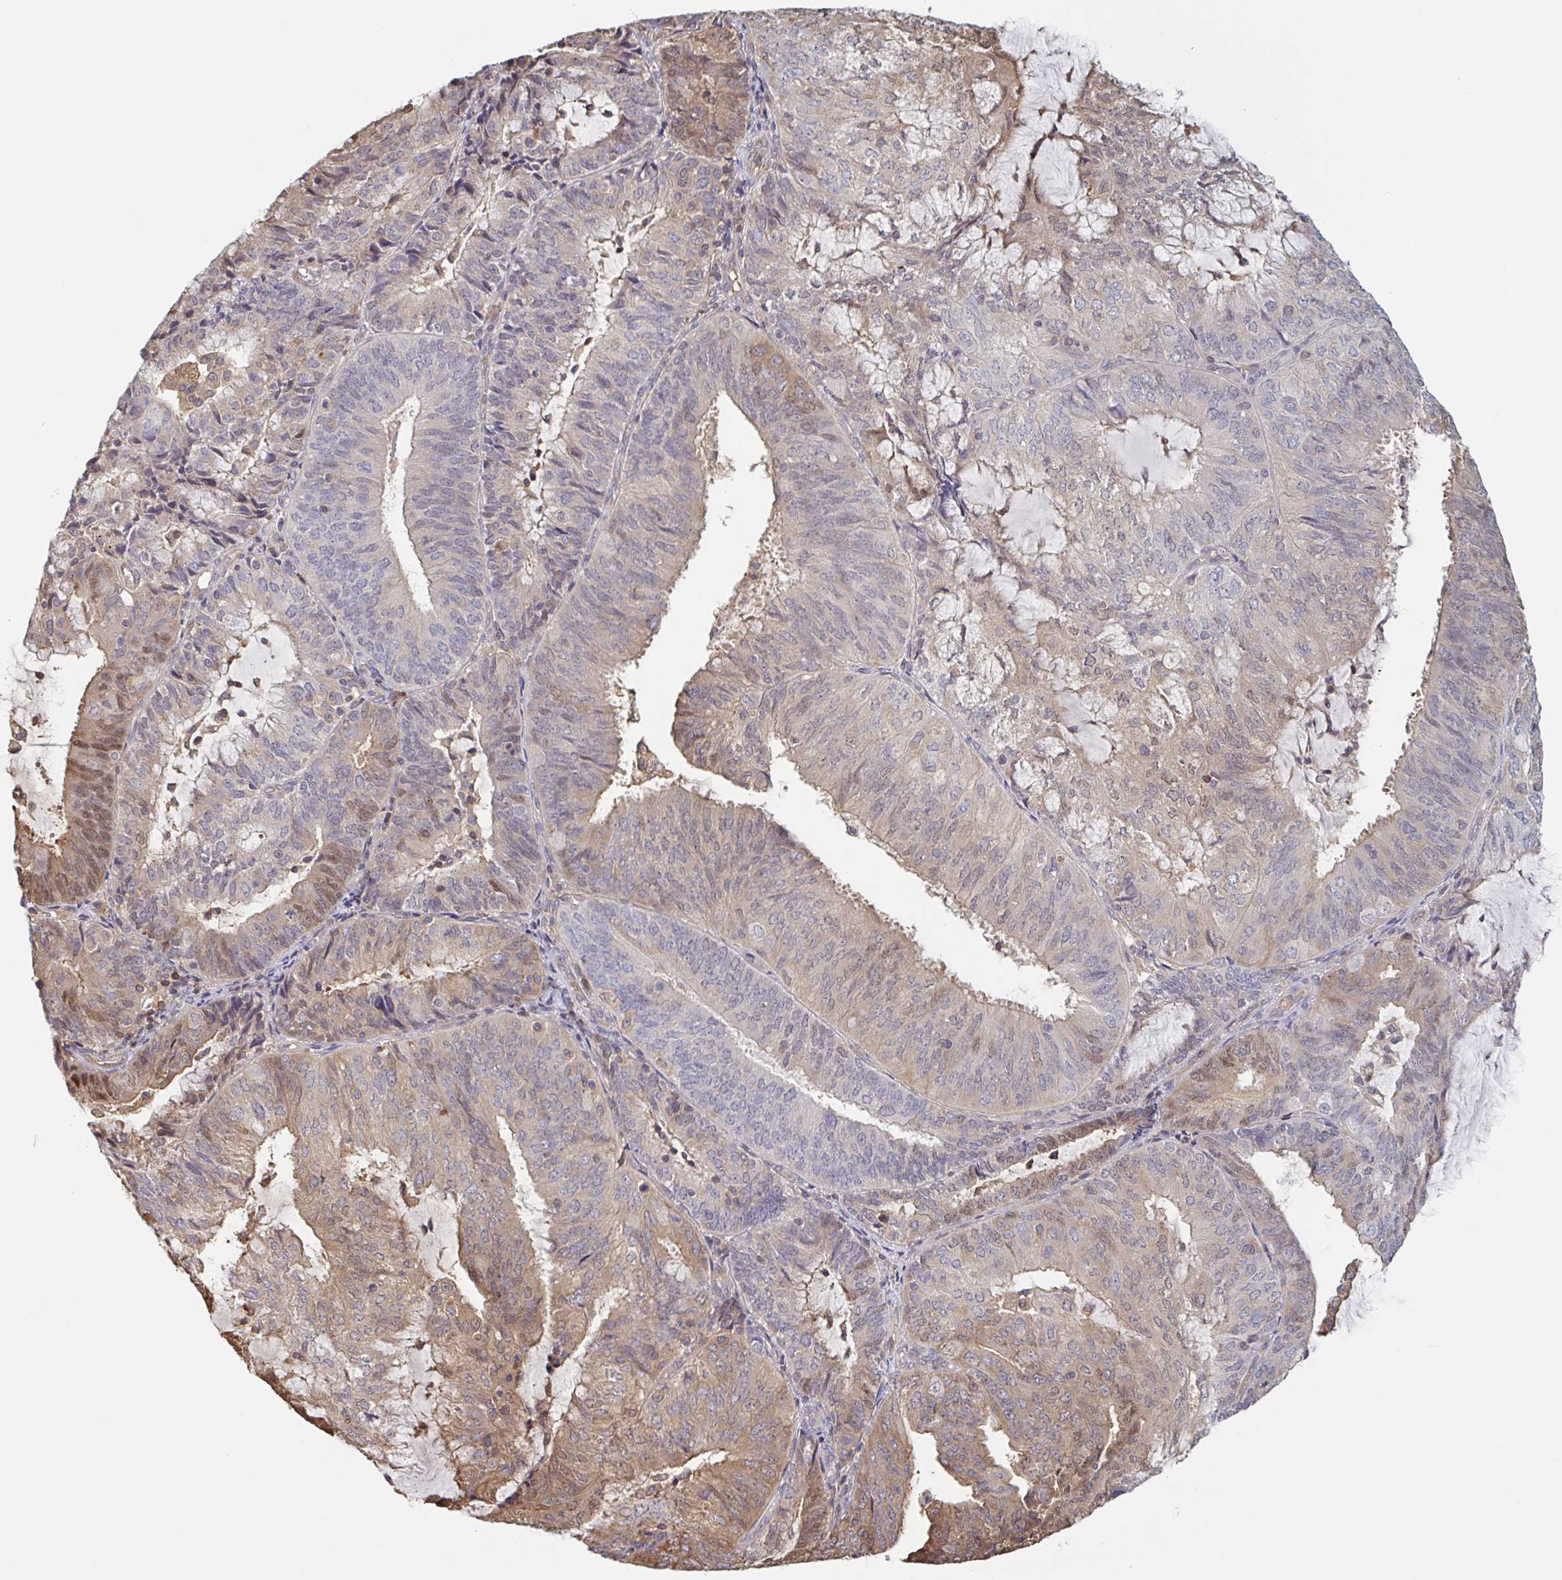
{"staining": {"intensity": "moderate", "quantity": "25%-75%", "location": "cytoplasmic/membranous,nuclear"}, "tissue": "endometrial cancer", "cell_type": "Tumor cells", "image_type": "cancer", "snomed": [{"axis": "morphology", "description": "Adenocarcinoma, NOS"}, {"axis": "topography", "description": "Endometrium"}], "caption": "Protein staining of endometrial adenocarcinoma tissue exhibits moderate cytoplasmic/membranous and nuclear expression in approximately 25%-75% of tumor cells. (Stains: DAB (3,3'-diaminobenzidine) in brown, nuclei in blue, Microscopy: brightfield microscopy at high magnification).", "gene": "OTOP2", "patient": {"sex": "female", "age": 81}}